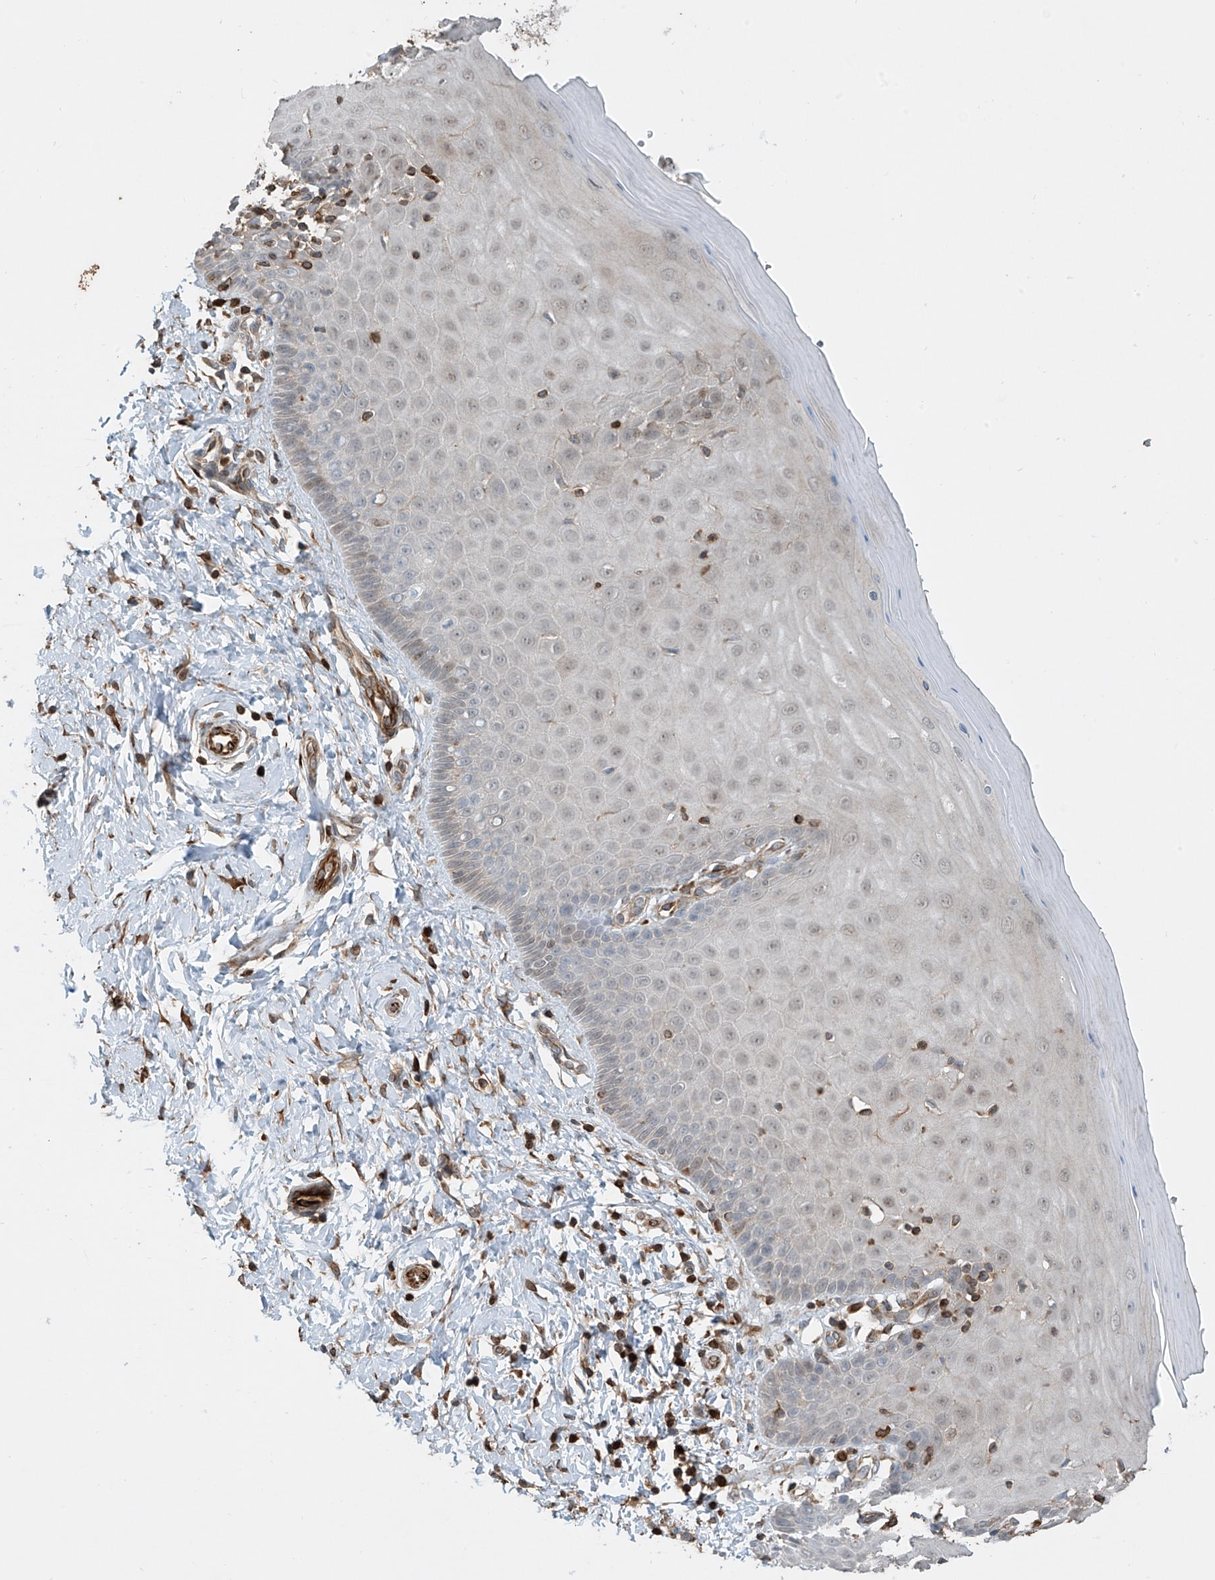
{"staining": {"intensity": "negative", "quantity": "none", "location": "none"}, "tissue": "cervix", "cell_type": "Glandular cells", "image_type": "normal", "snomed": [{"axis": "morphology", "description": "Normal tissue, NOS"}, {"axis": "topography", "description": "Cervix"}], "caption": "IHC micrograph of benign human cervix stained for a protein (brown), which demonstrates no staining in glandular cells.", "gene": "SH3BGRL3", "patient": {"sex": "female", "age": 55}}